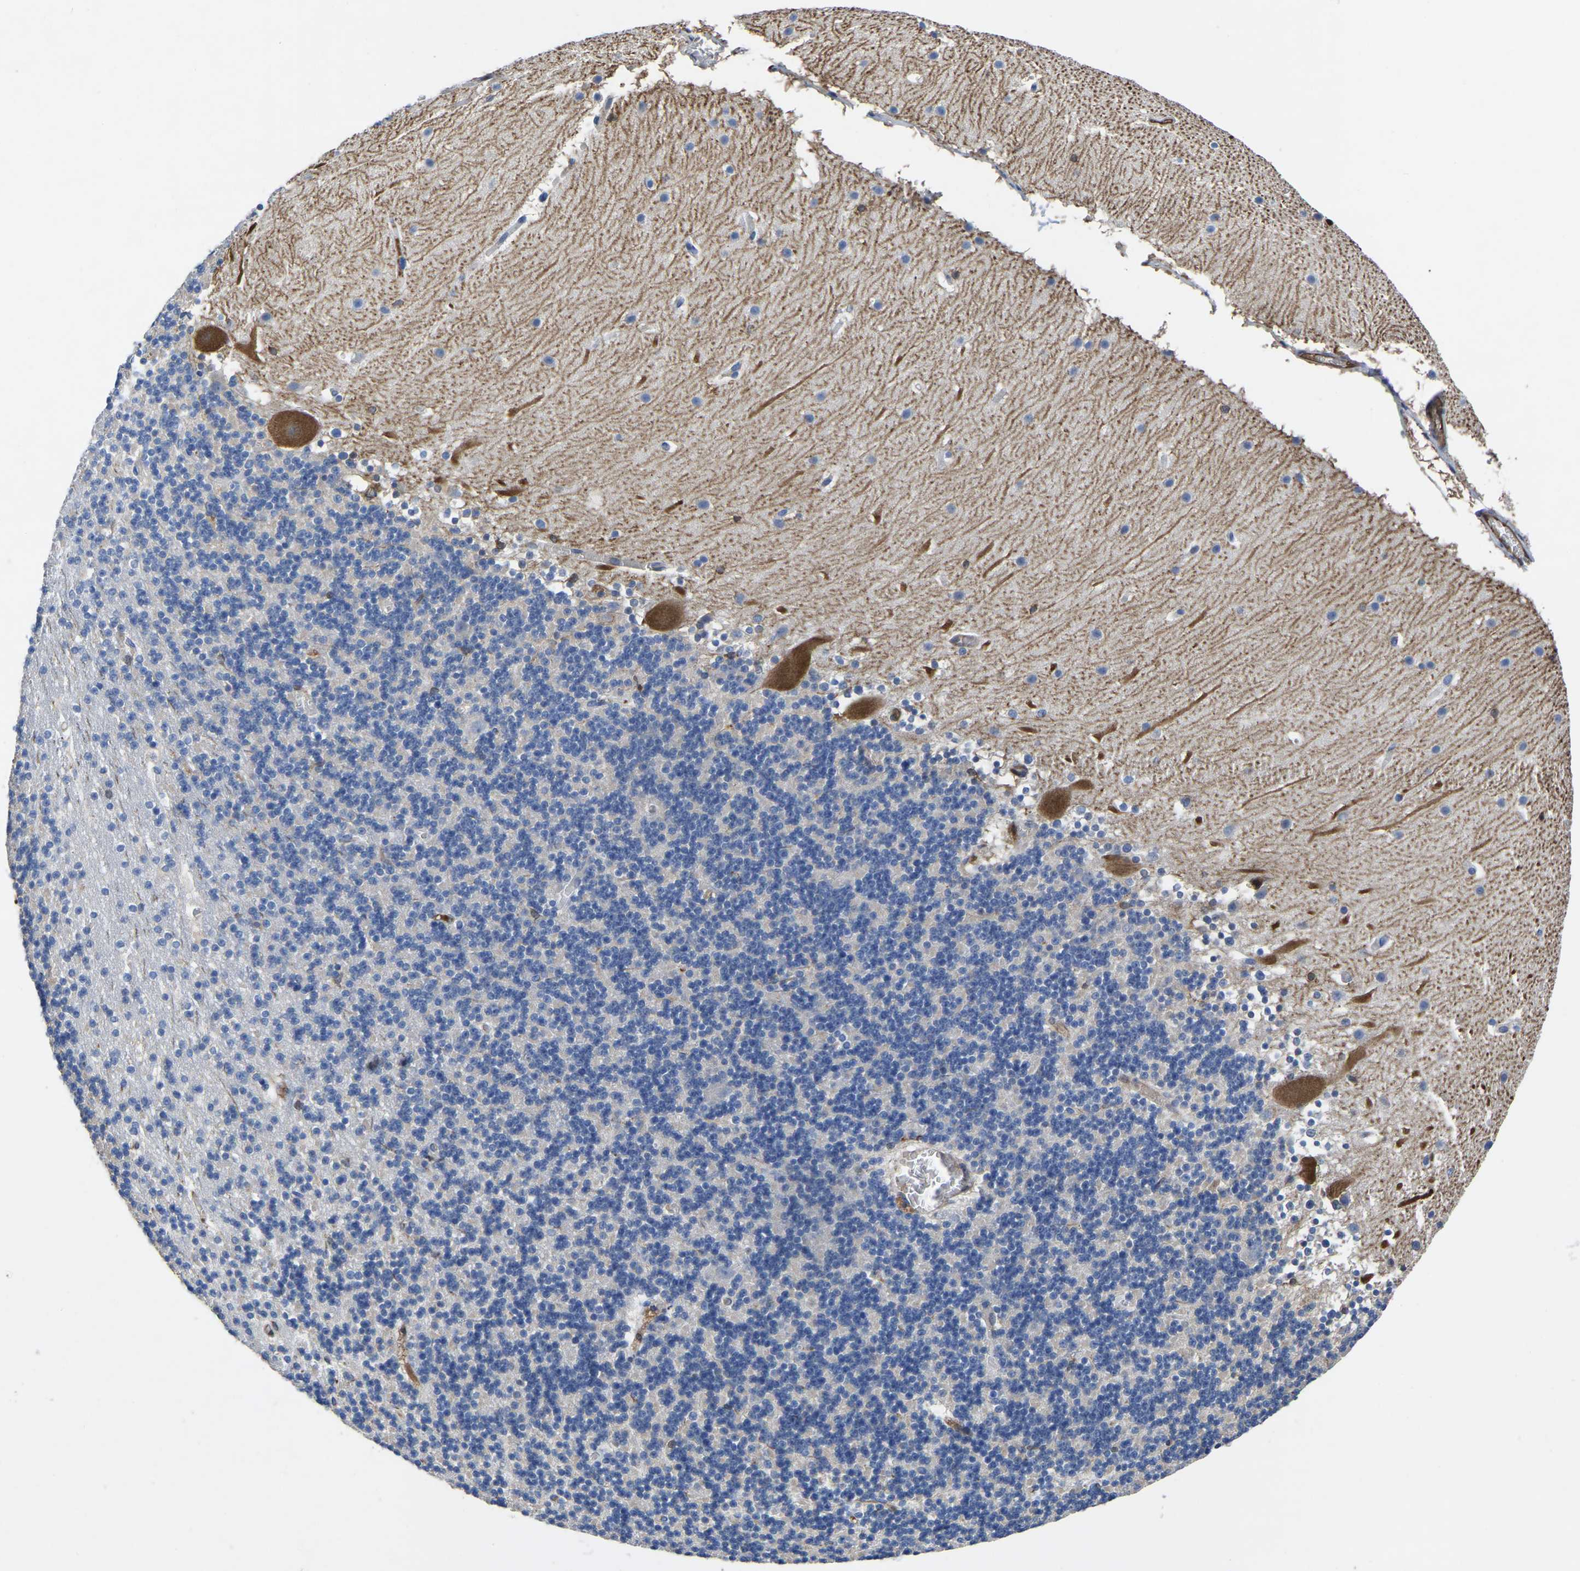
{"staining": {"intensity": "negative", "quantity": "none", "location": "none"}, "tissue": "cerebellum", "cell_type": "Cells in granular layer", "image_type": "normal", "snomed": [{"axis": "morphology", "description": "Normal tissue, NOS"}, {"axis": "topography", "description": "Cerebellum"}], "caption": "Cerebellum stained for a protein using IHC reveals no expression cells in granular layer.", "gene": "ATG2B", "patient": {"sex": "male", "age": 45}}